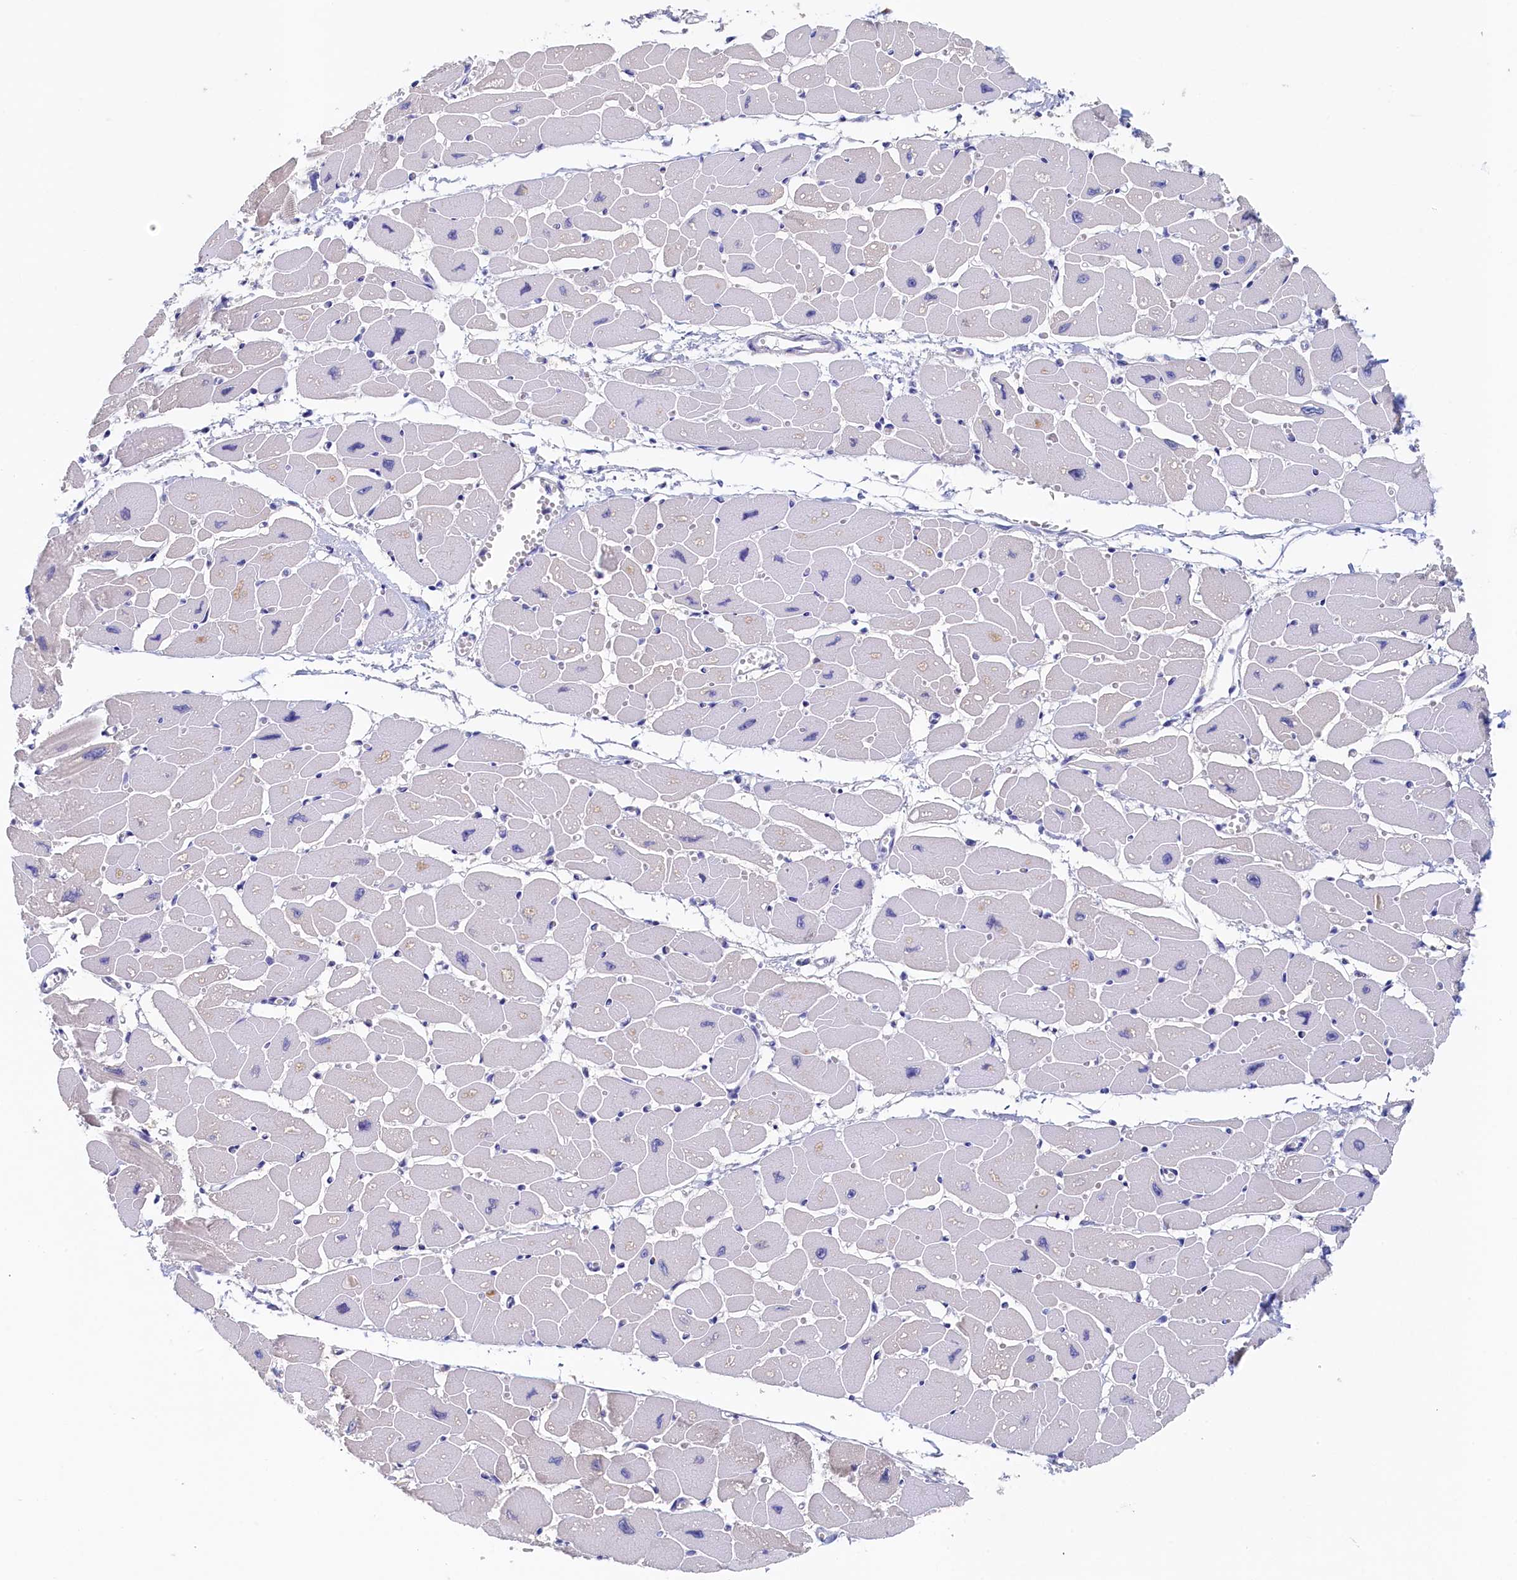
{"staining": {"intensity": "strong", "quantity": "<25%", "location": "nuclear"}, "tissue": "heart muscle", "cell_type": "Cardiomyocytes", "image_type": "normal", "snomed": [{"axis": "morphology", "description": "Normal tissue, NOS"}, {"axis": "topography", "description": "Heart"}], "caption": "Immunohistochemistry histopathology image of unremarkable heart muscle: human heart muscle stained using immunohistochemistry demonstrates medium levels of strong protein expression localized specifically in the nuclear of cardiomyocytes, appearing as a nuclear brown color.", "gene": "MOSPD3", "patient": {"sex": "female", "age": 54}}